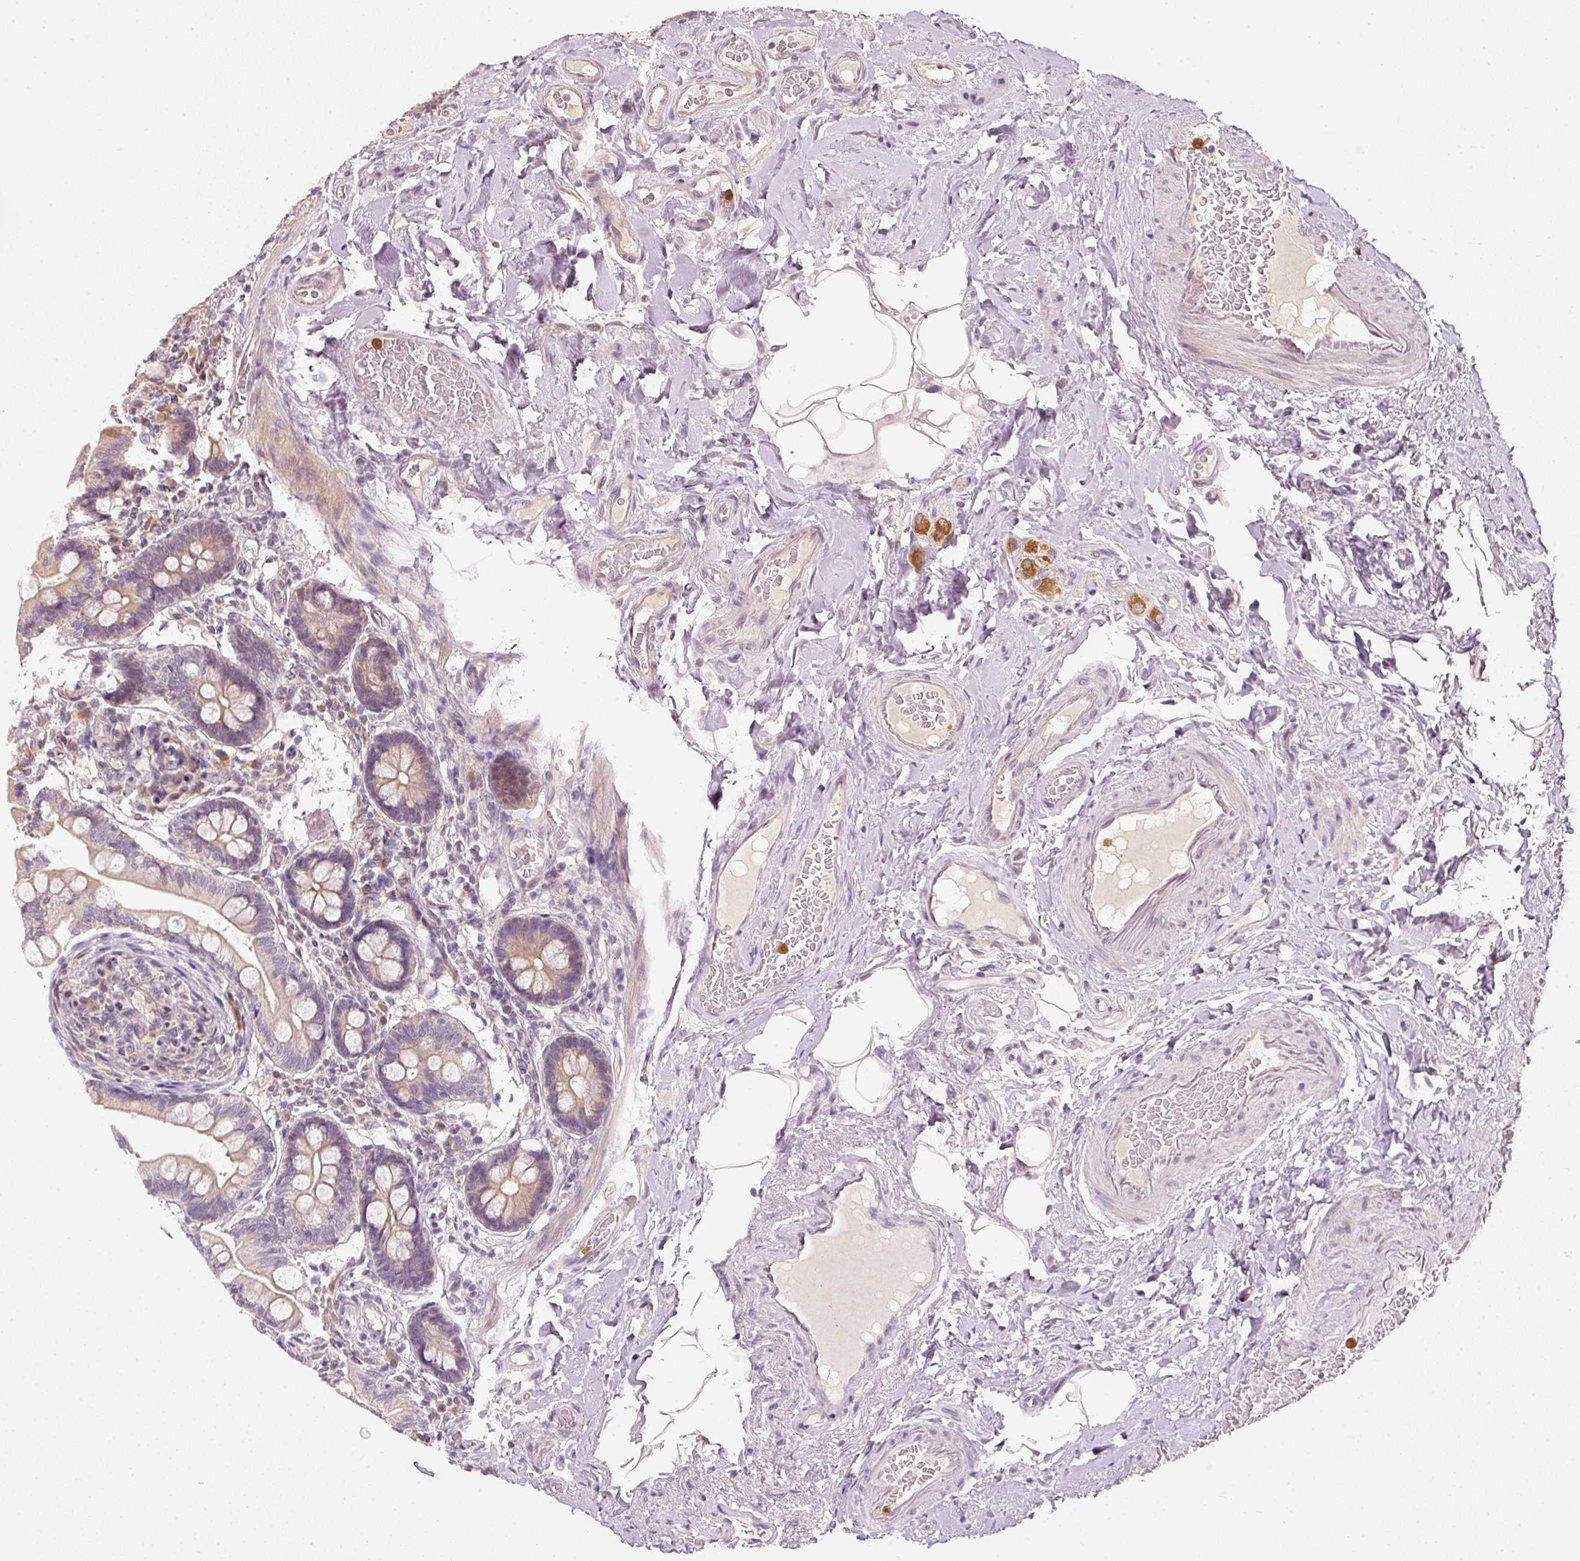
{"staining": {"intensity": "moderate", "quantity": "25%-75%", "location": "cytoplasmic/membranous"}, "tissue": "small intestine", "cell_type": "Glandular cells", "image_type": "normal", "snomed": [{"axis": "morphology", "description": "Normal tissue, NOS"}, {"axis": "topography", "description": "Small intestine"}], "caption": "This micrograph exhibits benign small intestine stained with immunohistochemistry (IHC) to label a protein in brown. The cytoplasmic/membranous of glandular cells show moderate positivity for the protein. Nuclei are counter-stained blue.", "gene": "CTTNBP2", "patient": {"sex": "female", "age": 64}}